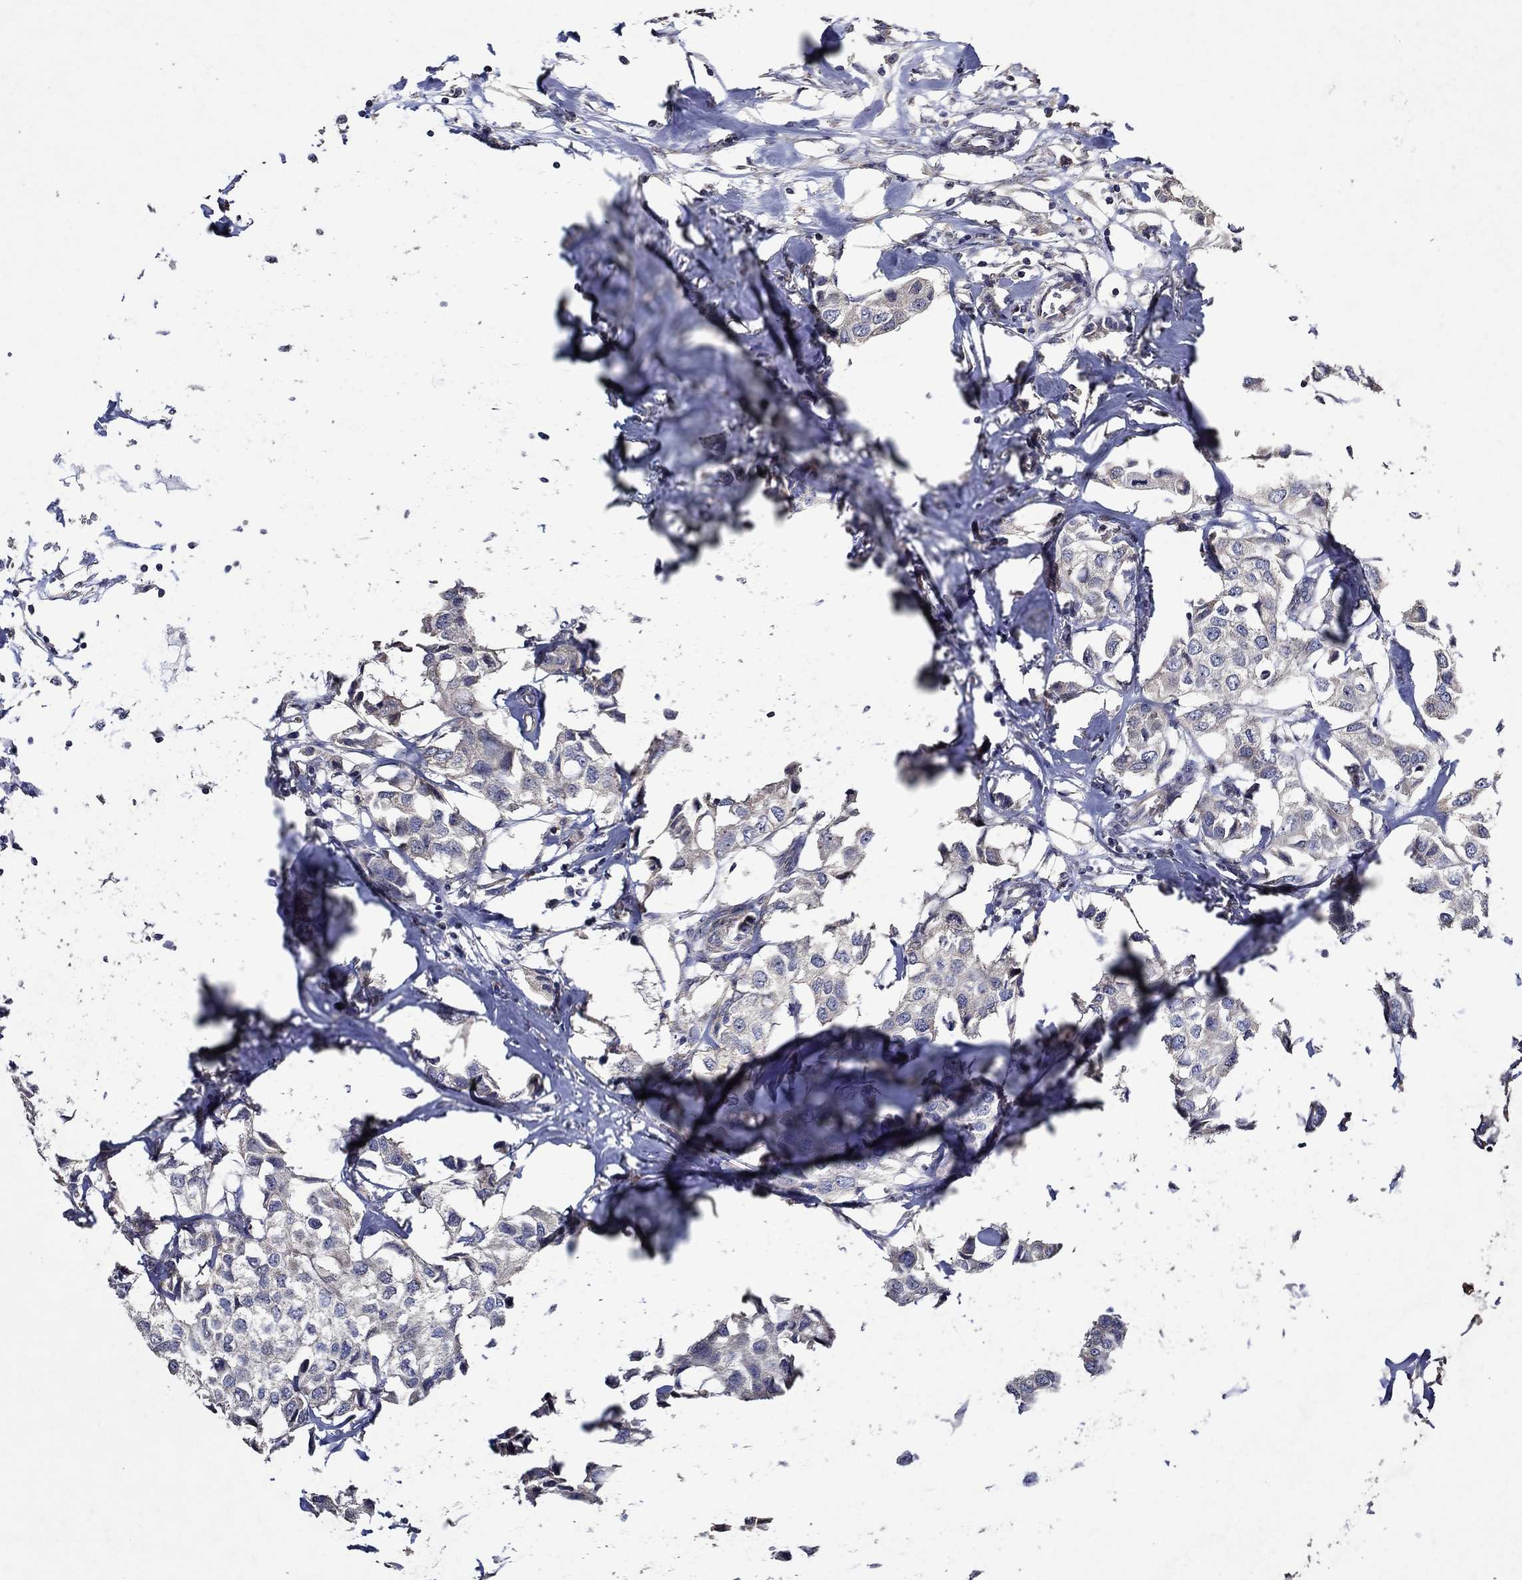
{"staining": {"intensity": "negative", "quantity": "none", "location": "none"}, "tissue": "breast cancer", "cell_type": "Tumor cells", "image_type": "cancer", "snomed": [{"axis": "morphology", "description": "Duct carcinoma"}, {"axis": "topography", "description": "Breast"}], "caption": "Breast infiltrating ductal carcinoma was stained to show a protein in brown. There is no significant positivity in tumor cells.", "gene": "HAP1", "patient": {"sex": "female", "age": 80}}